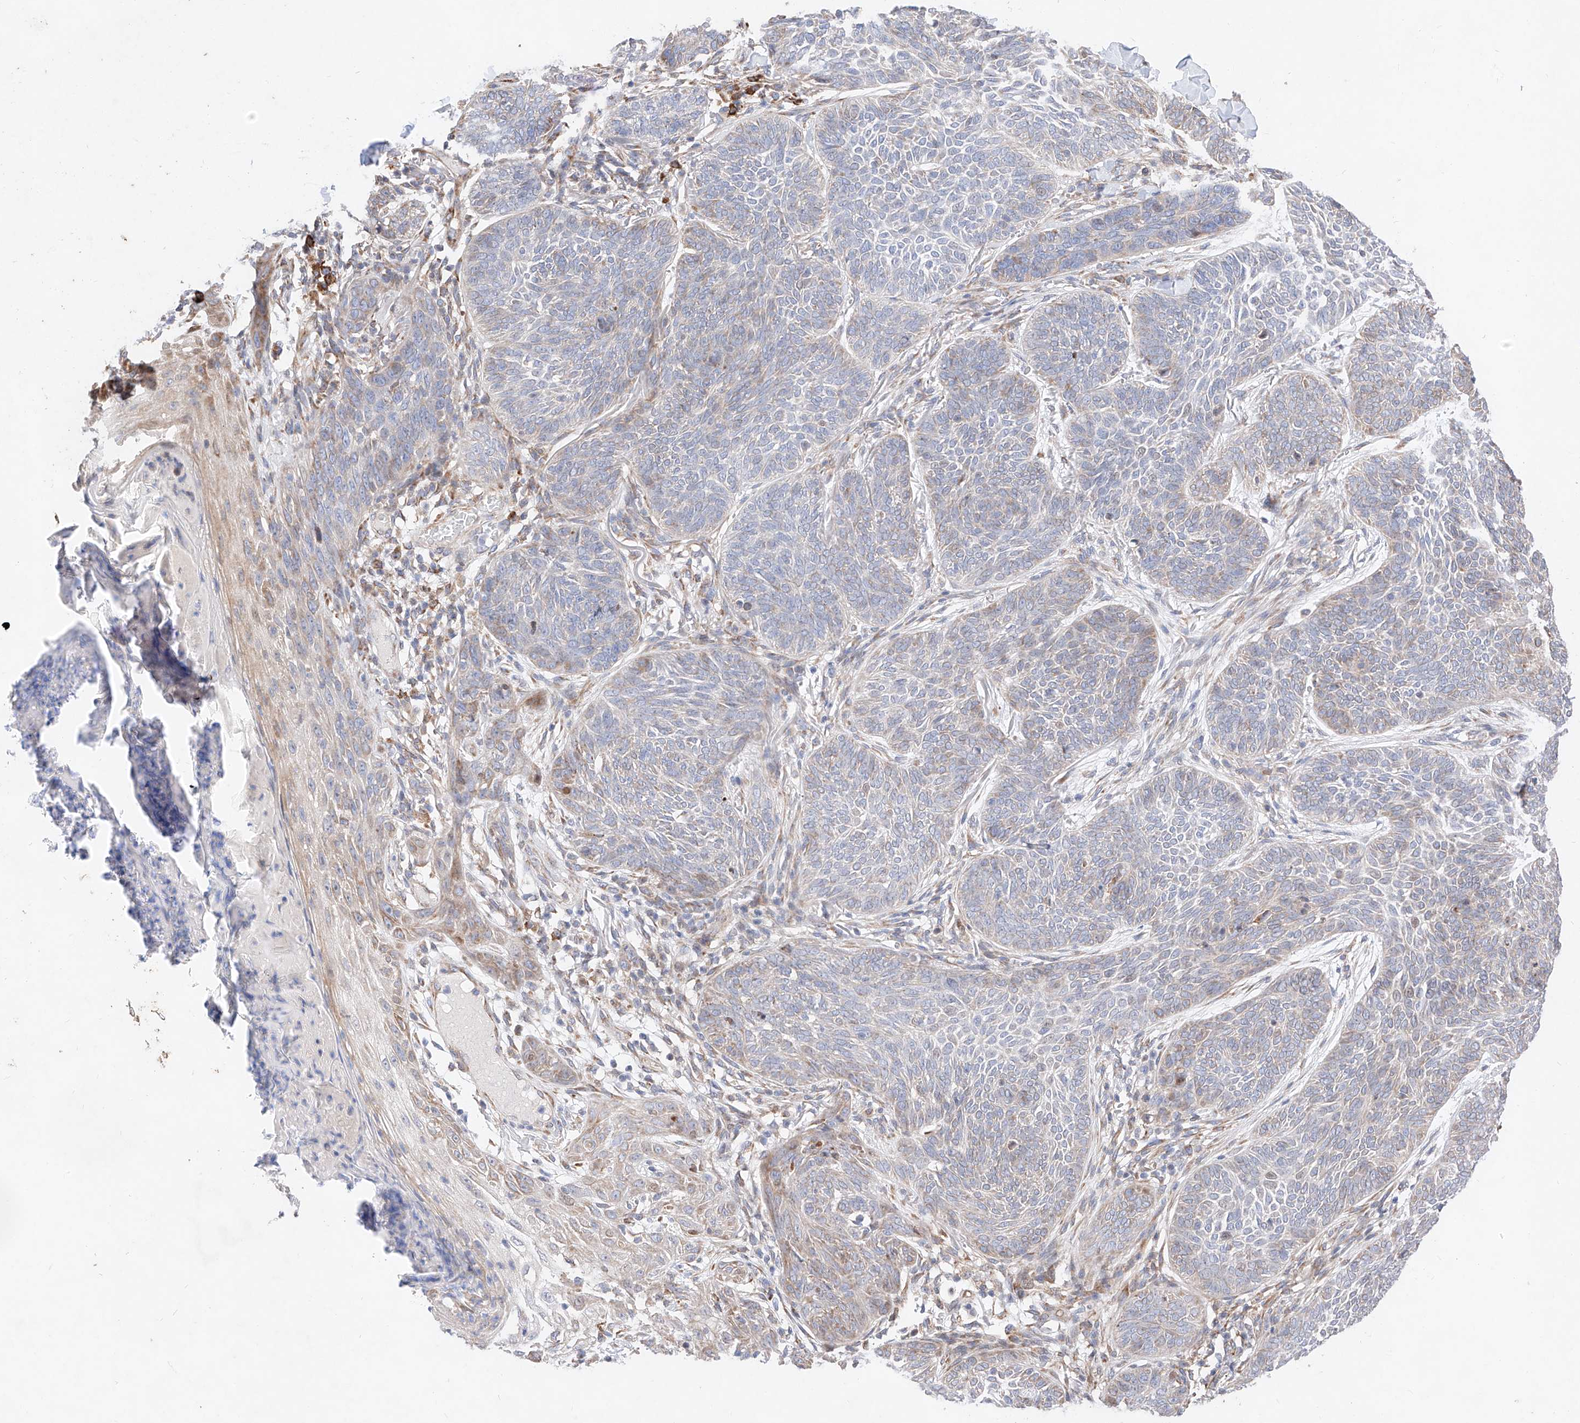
{"staining": {"intensity": "weak", "quantity": "<25%", "location": "cytoplasmic/membranous"}, "tissue": "skin cancer", "cell_type": "Tumor cells", "image_type": "cancer", "snomed": [{"axis": "morphology", "description": "Basal cell carcinoma"}, {"axis": "topography", "description": "Skin"}], "caption": "Immunohistochemistry of basal cell carcinoma (skin) exhibits no staining in tumor cells.", "gene": "ATP9B", "patient": {"sex": "male", "age": 85}}